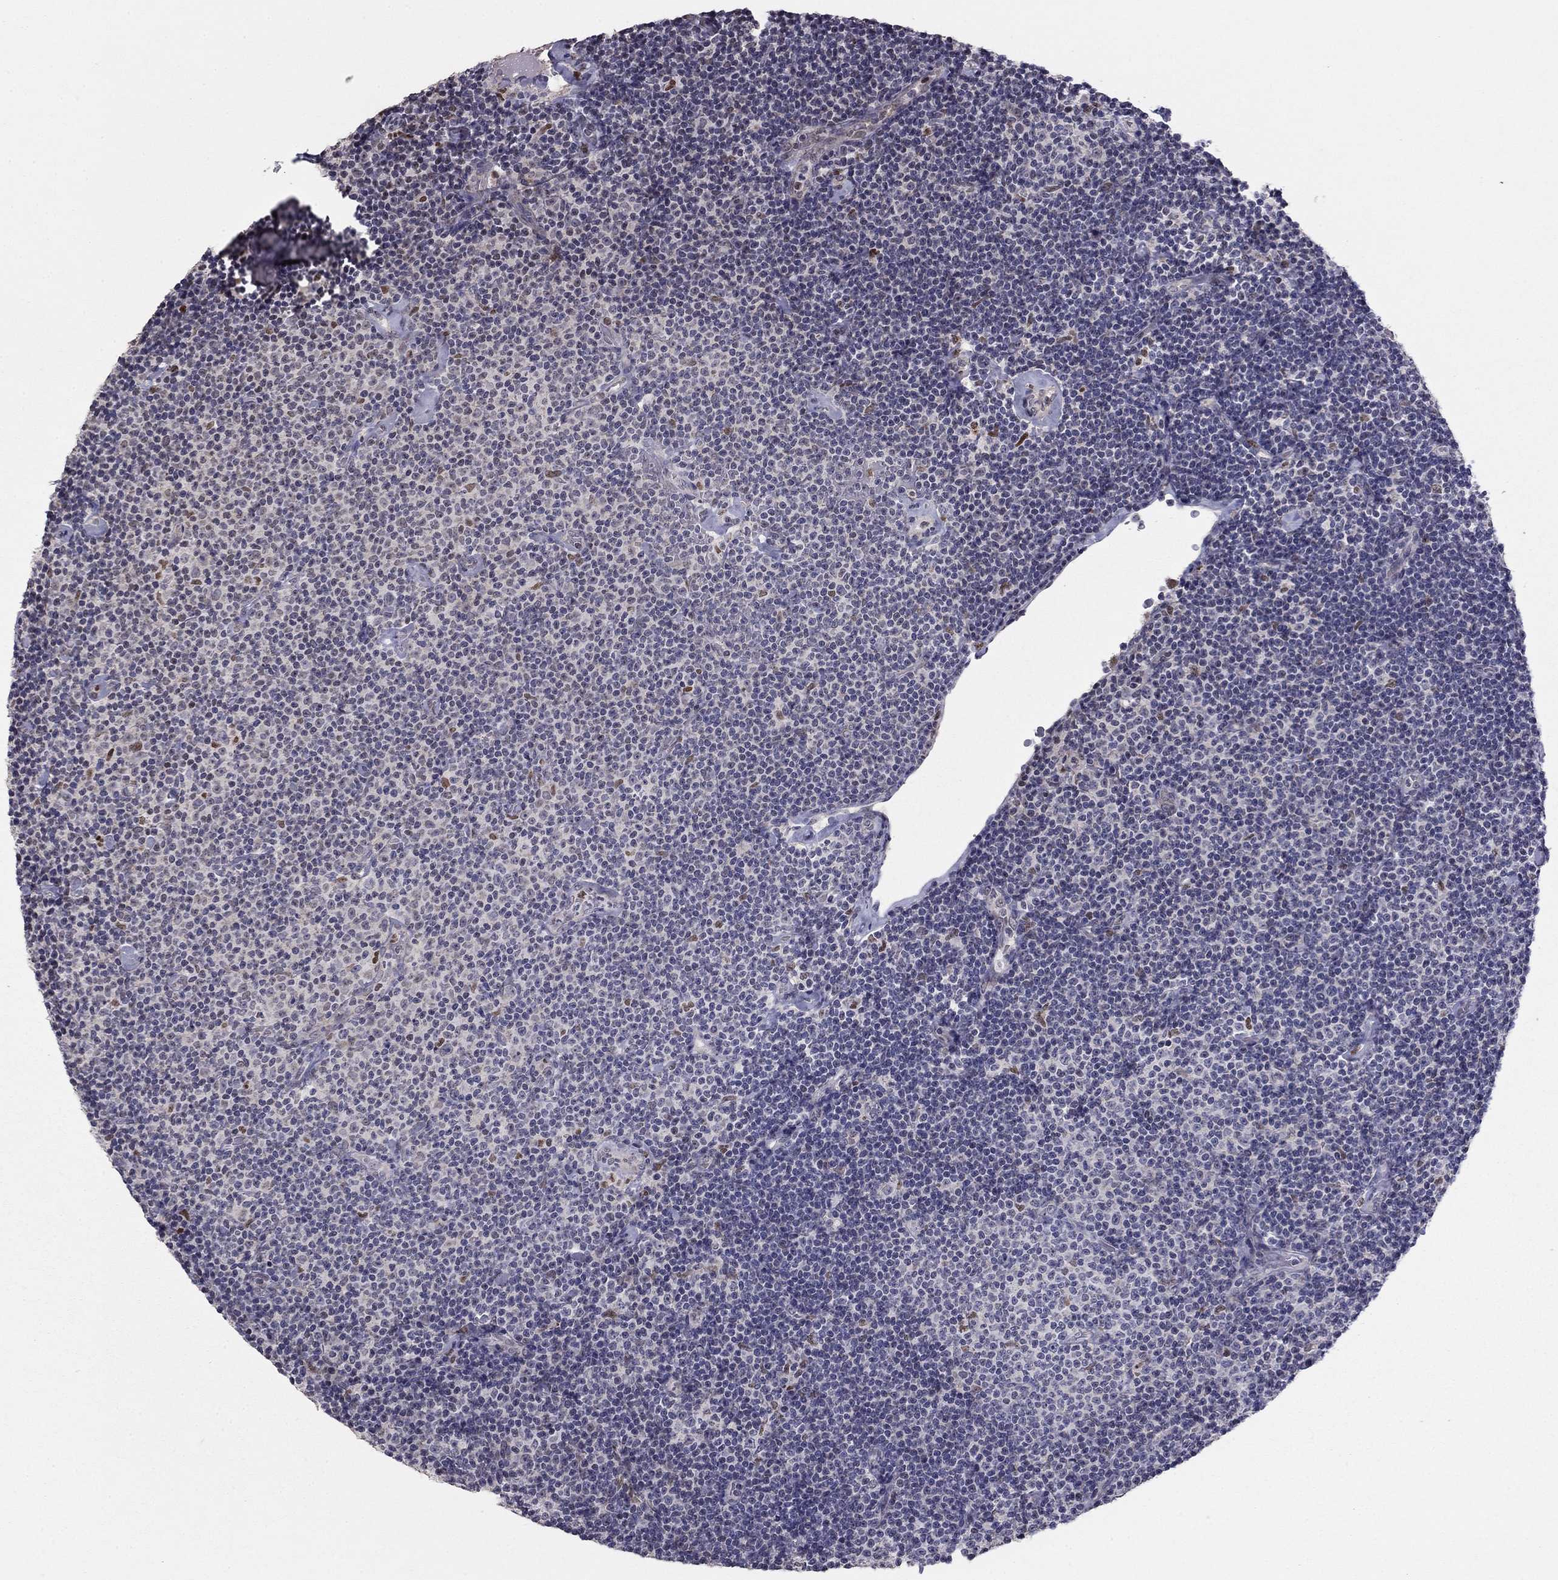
{"staining": {"intensity": "negative", "quantity": "none", "location": "none"}, "tissue": "lymphoma", "cell_type": "Tumor cells", "image_type": "cancer", "snomed": [{"axis": "morphology", "description": "Malignant lymphoma, non-Hodgkin's type, Low grade"}, {"axis": "topography", "description": "Lymph node"}], "caption": "Immunohistochemistry (IHC) histopathology image of neoplastic tissue: low-grade malignant lymphoma, non-Hodgkin's type stained with DAB exhibits no significant protein staining in tumor cells.", "gene": "HCN1", "patient": {"sex": "male", "age": 81}}